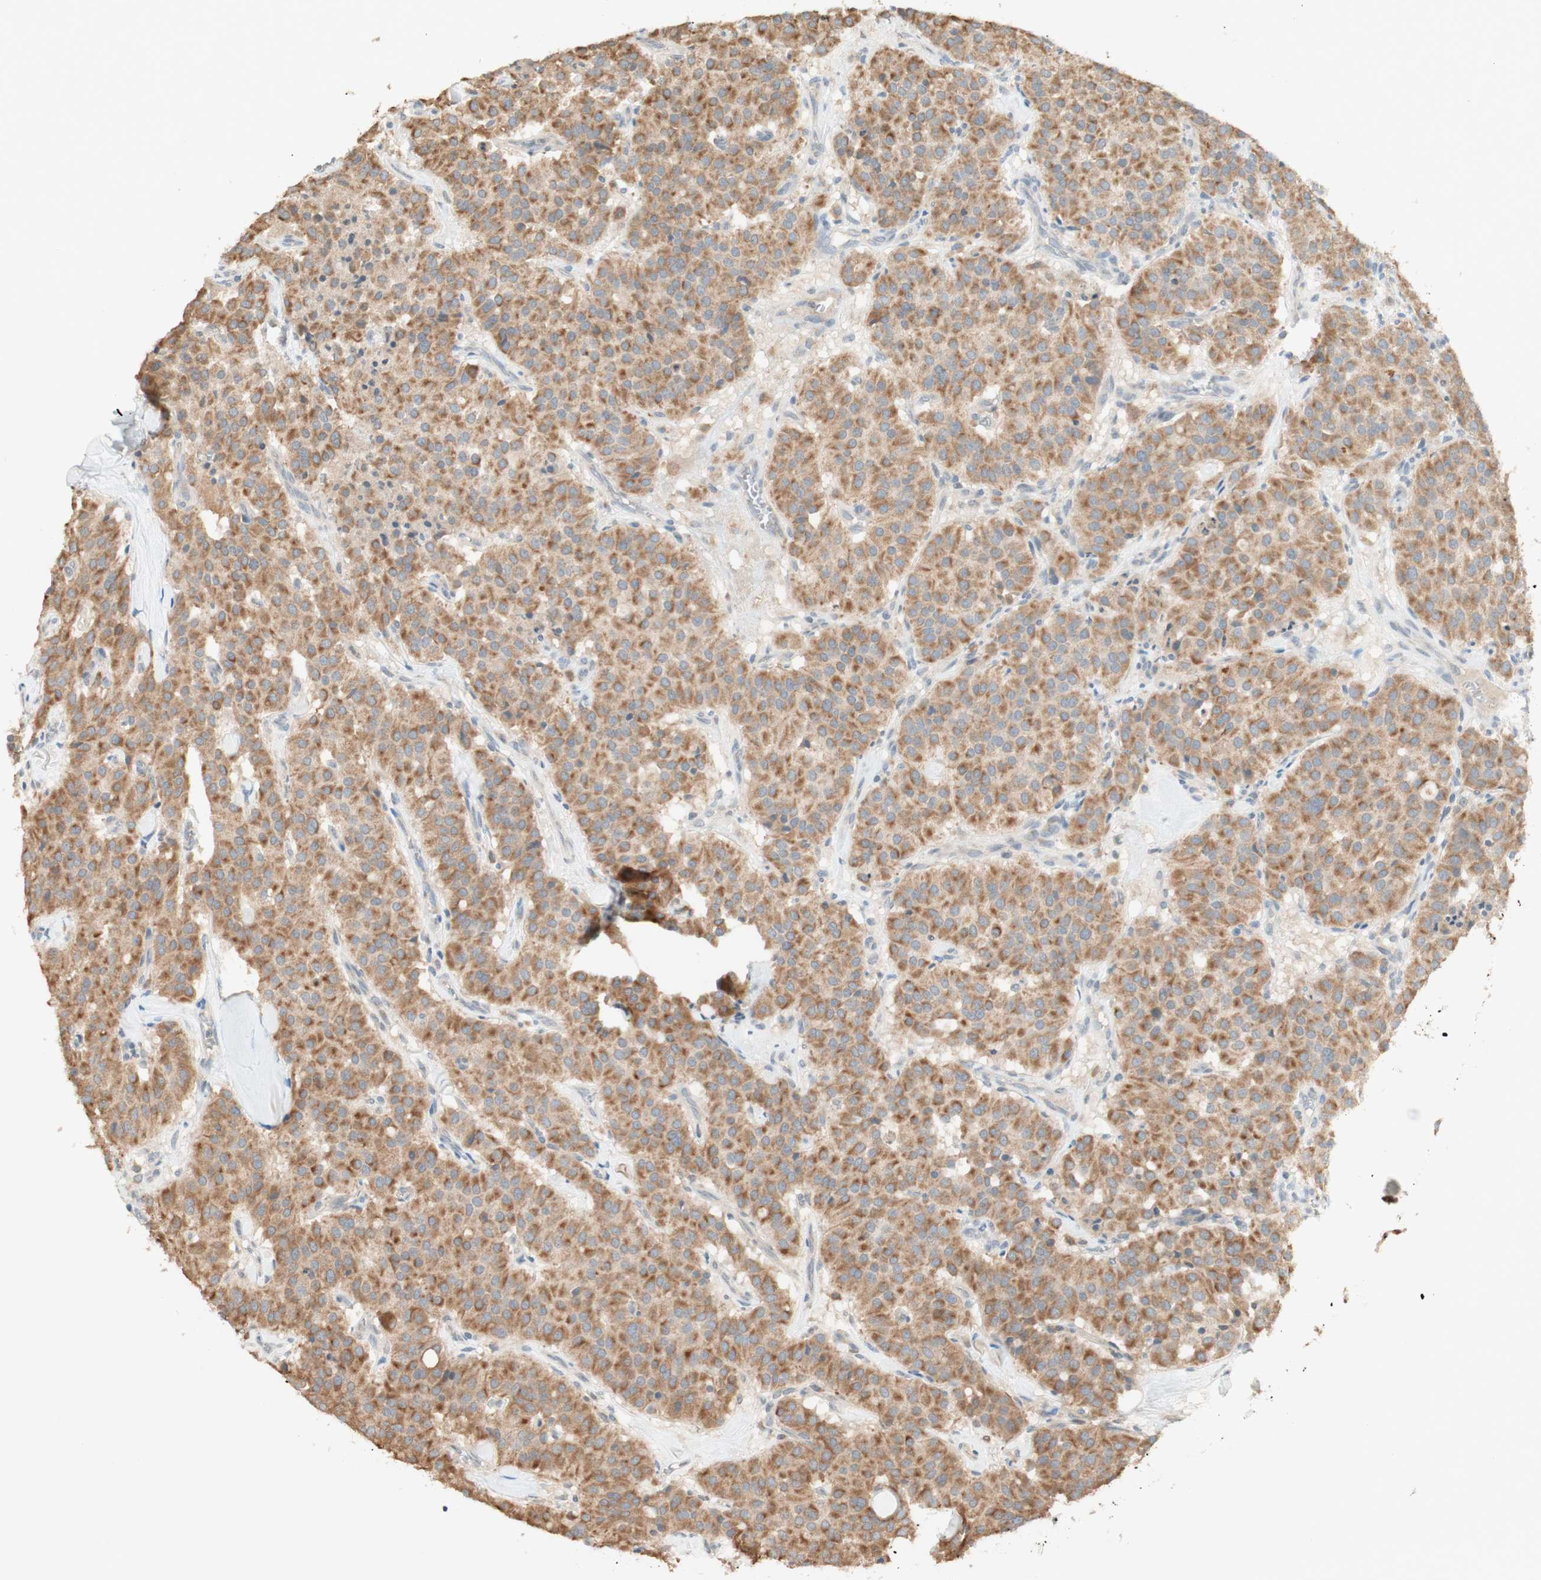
{"staining": {"intensity": "moderate", "quantity": ">75%", "location": "cytoplasmic/membranous"}, "tissue": "carcinoid", "cell_type": "Tumor cells", "image_type": "cancer", "snomed": [{"axis": "morphology", "description": "Carcinoid, malignant, NOS"}, {"axis": "topography", "description": "Lung"}], "caption": "About >75% of tumor cells in carcinoid exhibit moderate cytoplasmic/membranous protein staining as visualized by brown immunohistochemical staining.", "gene": "CLCN2", "patient": {"sex": "male", "age": 30}}